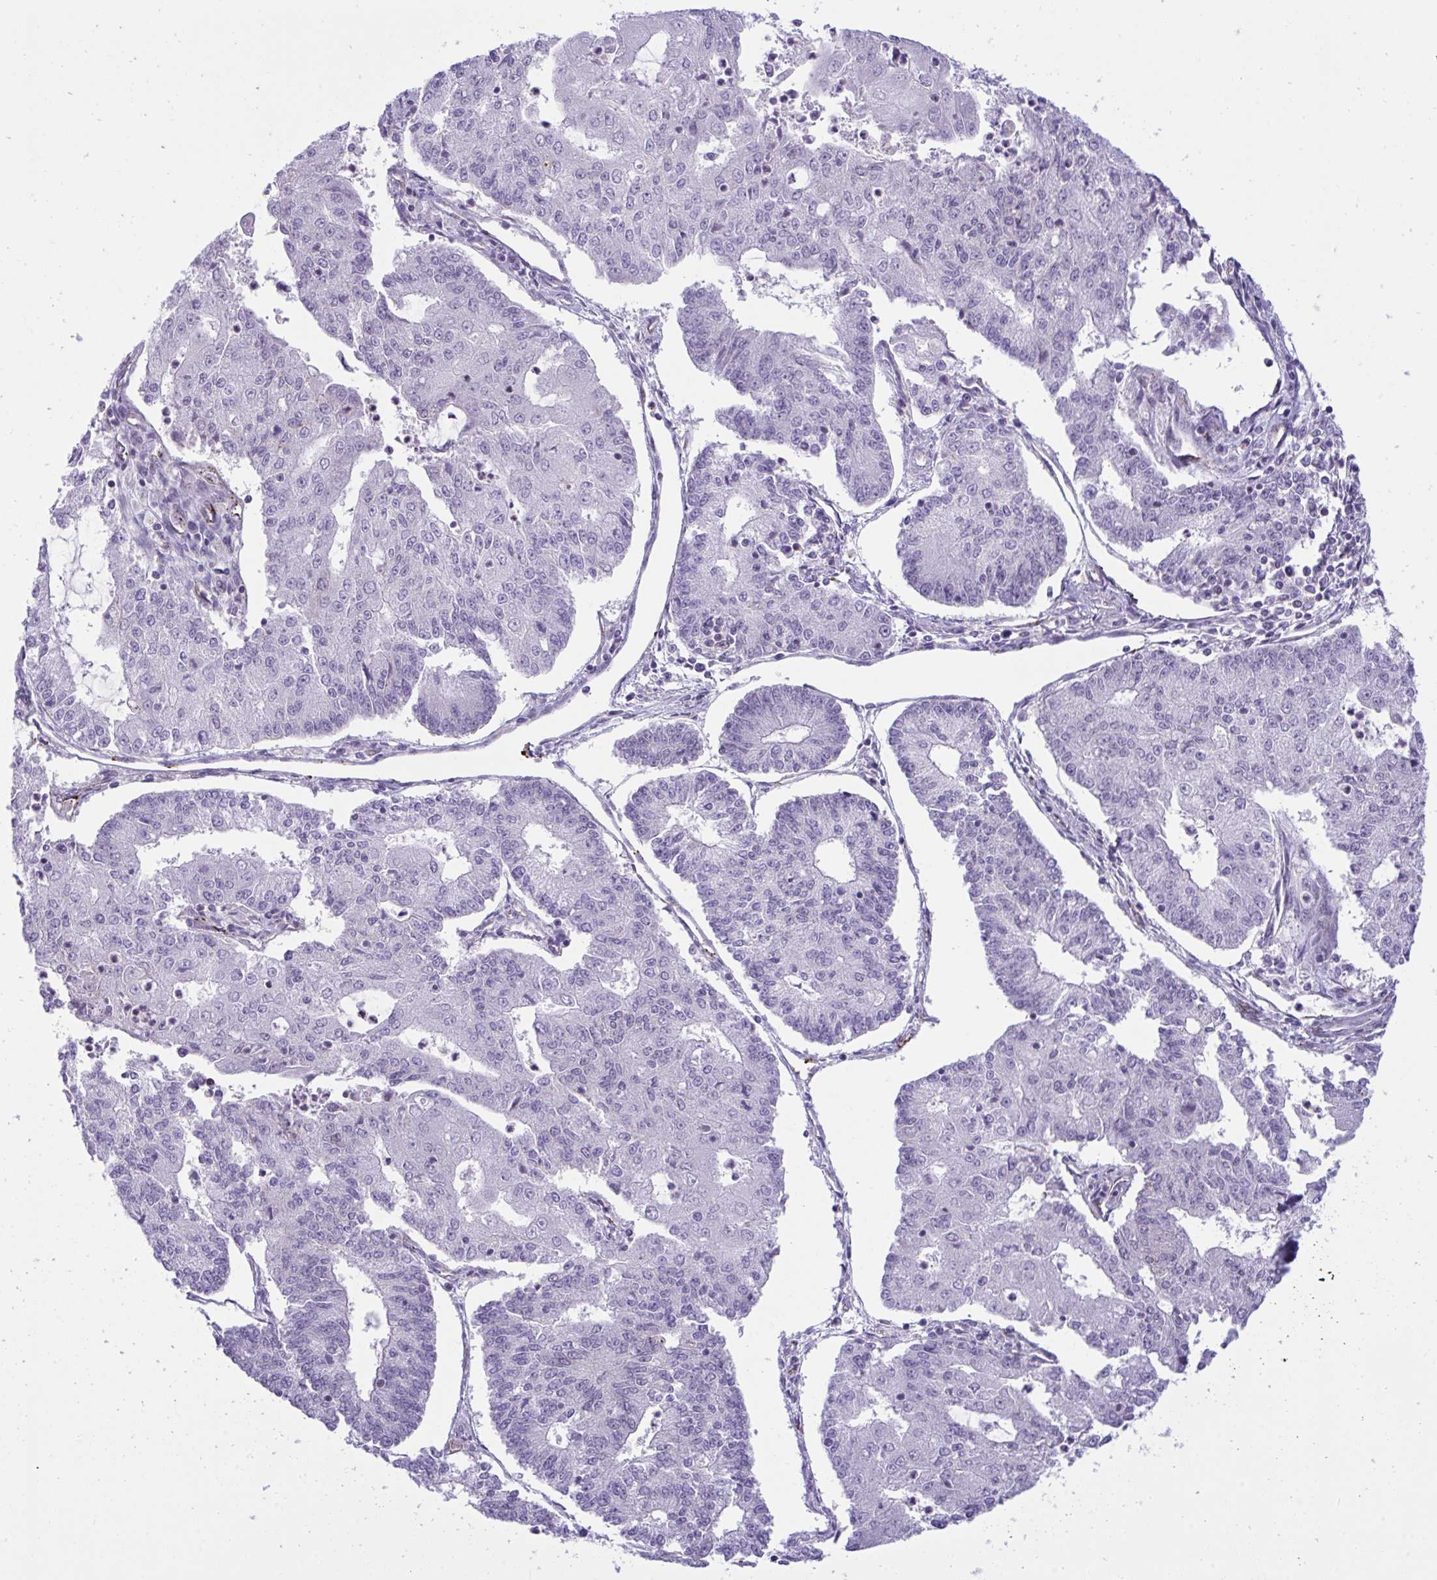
{"staining": {"intensity": "negative", "quantity": "none", "location": "none"}, "tissue": "endometrial cancer", "cell_type": "Tumor cells", "image_type": "cancer", "snomed": [{"axis": "morphology", "description": "Adenocarcinoma, NOS"}, {"axis": "topography", "description": "Endometrium"}], "caption": "Immunohistochemistry image of neoplastic tissue: human adenocarcinoma (endometrial) stained with DAB reveals no significant protein staining in tumor cells.", "gene": "ZFHX3", "patient": {"sex": "female", "age": 56}}